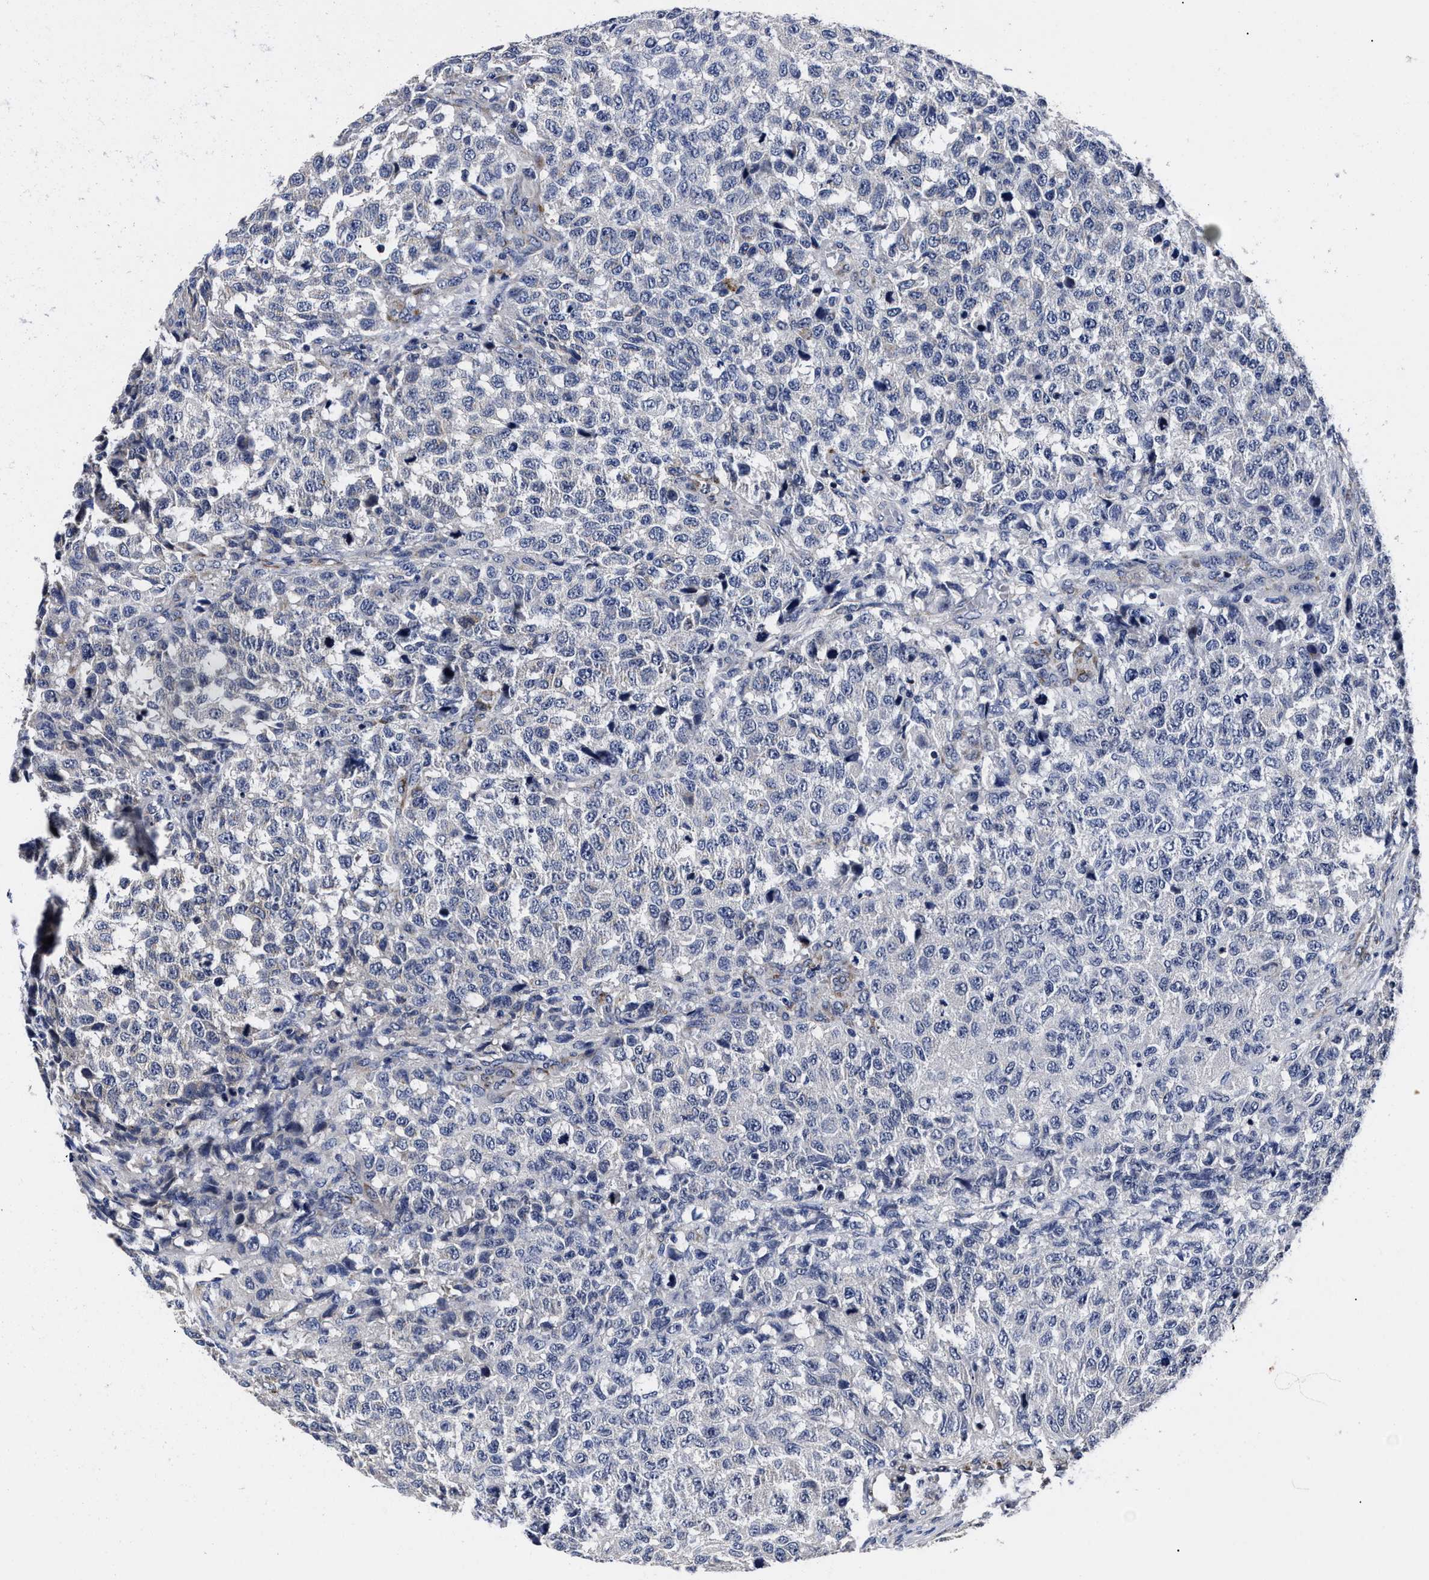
{"staining": {"intensity": "negative", "quantity": "none", "location": "none"}, "tissue": "testis cancer", "cell_type": "Tumor cells", "image_type": "cancer", "snomed": [{"axis": "morphology", "description": "Seminoma, NOS"}, {"axis": "topography", "description": "Testis"}], "caption": "Tumor cells are negative for protein expression in human seminoma (testis).", "gene": "OLFML2A", "patient": {"sex": "male", "age": 59}}